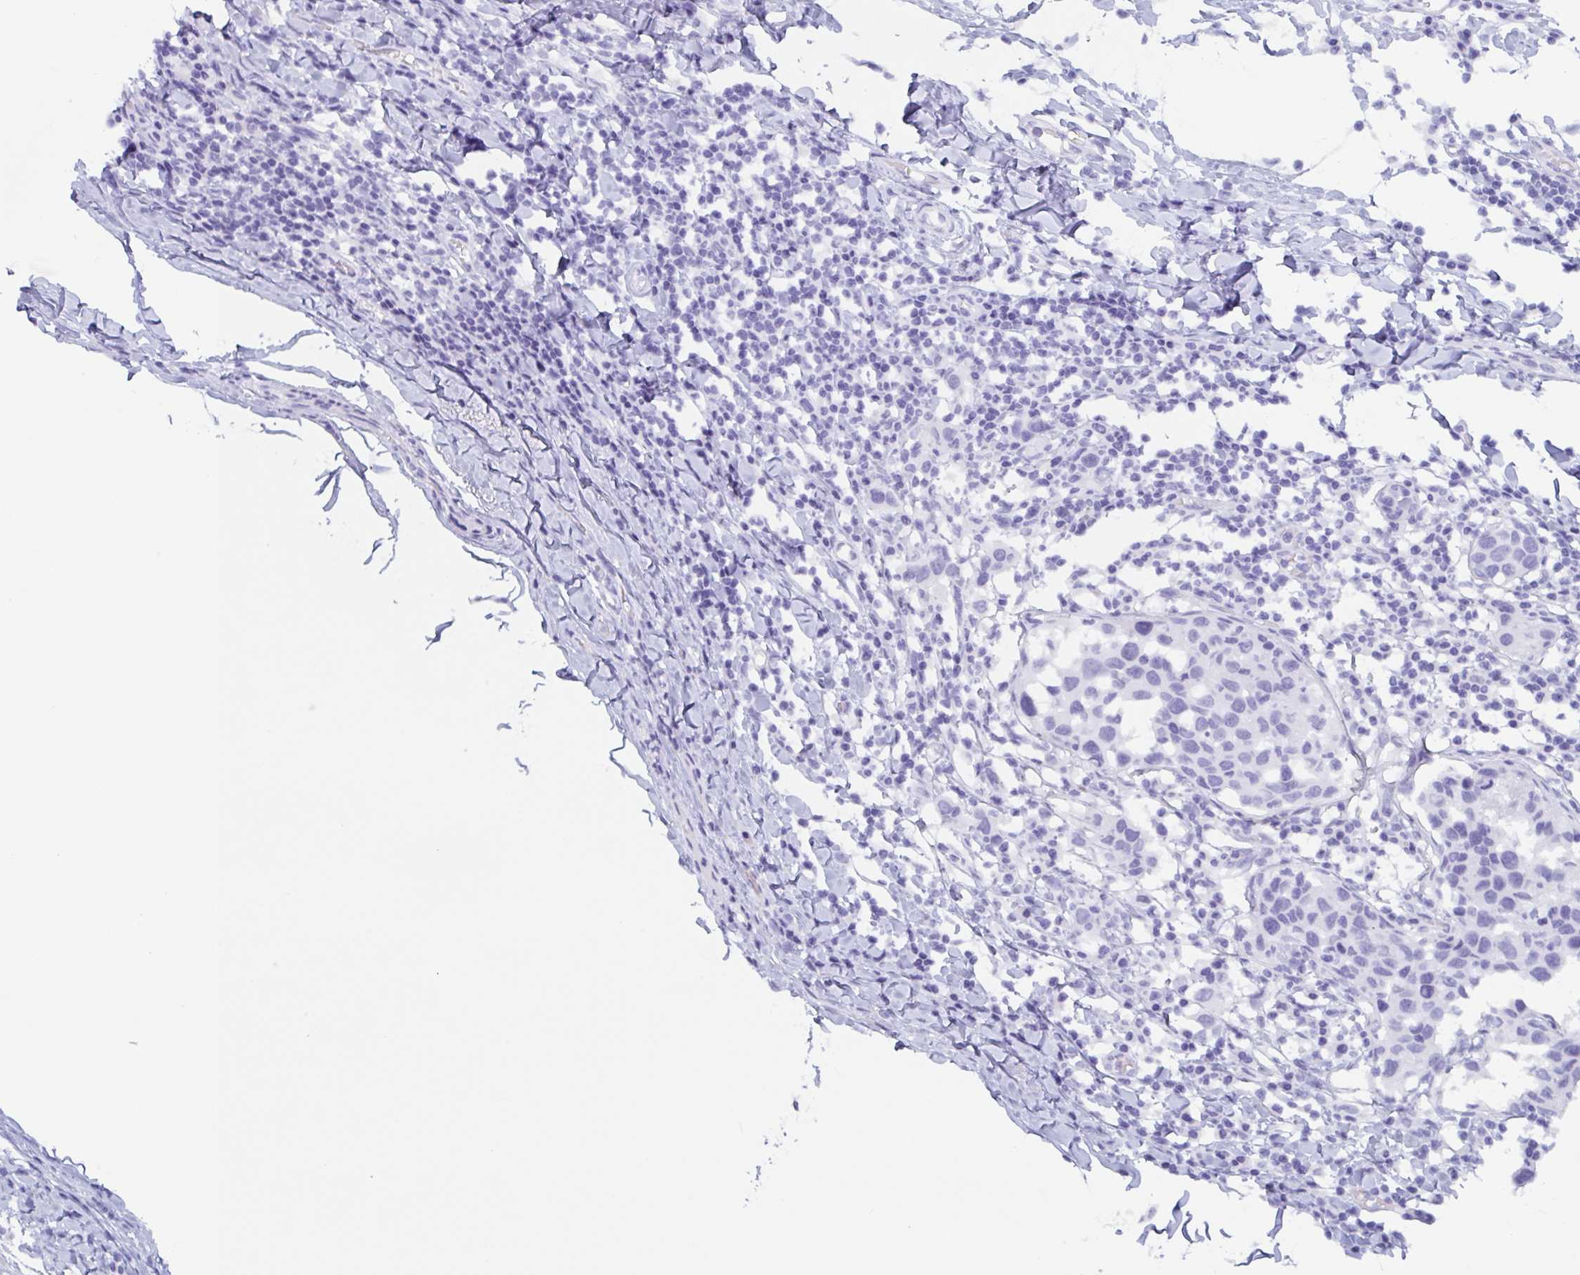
{"staining": {"intensity": "negative", "quantity": "none", "location": "none"}, "tissue": "breast cancer", "cell_type": "Tumor cells", "image_type": "cancer", "snomed": [{"axis": "morphology", "description": "Duct carcinoma"}, {"axis": "topography", "description": "Breast"}], "caption": "The immunohistochemistry (IHC) micrograph has no significant staining in tumor cells of breast cancer (infiltrating ductal carcinoma) tissue. Nuclei are stained in blue.", "gene": "POU2F3", "patient": {"sex": "female", "age": 27}}